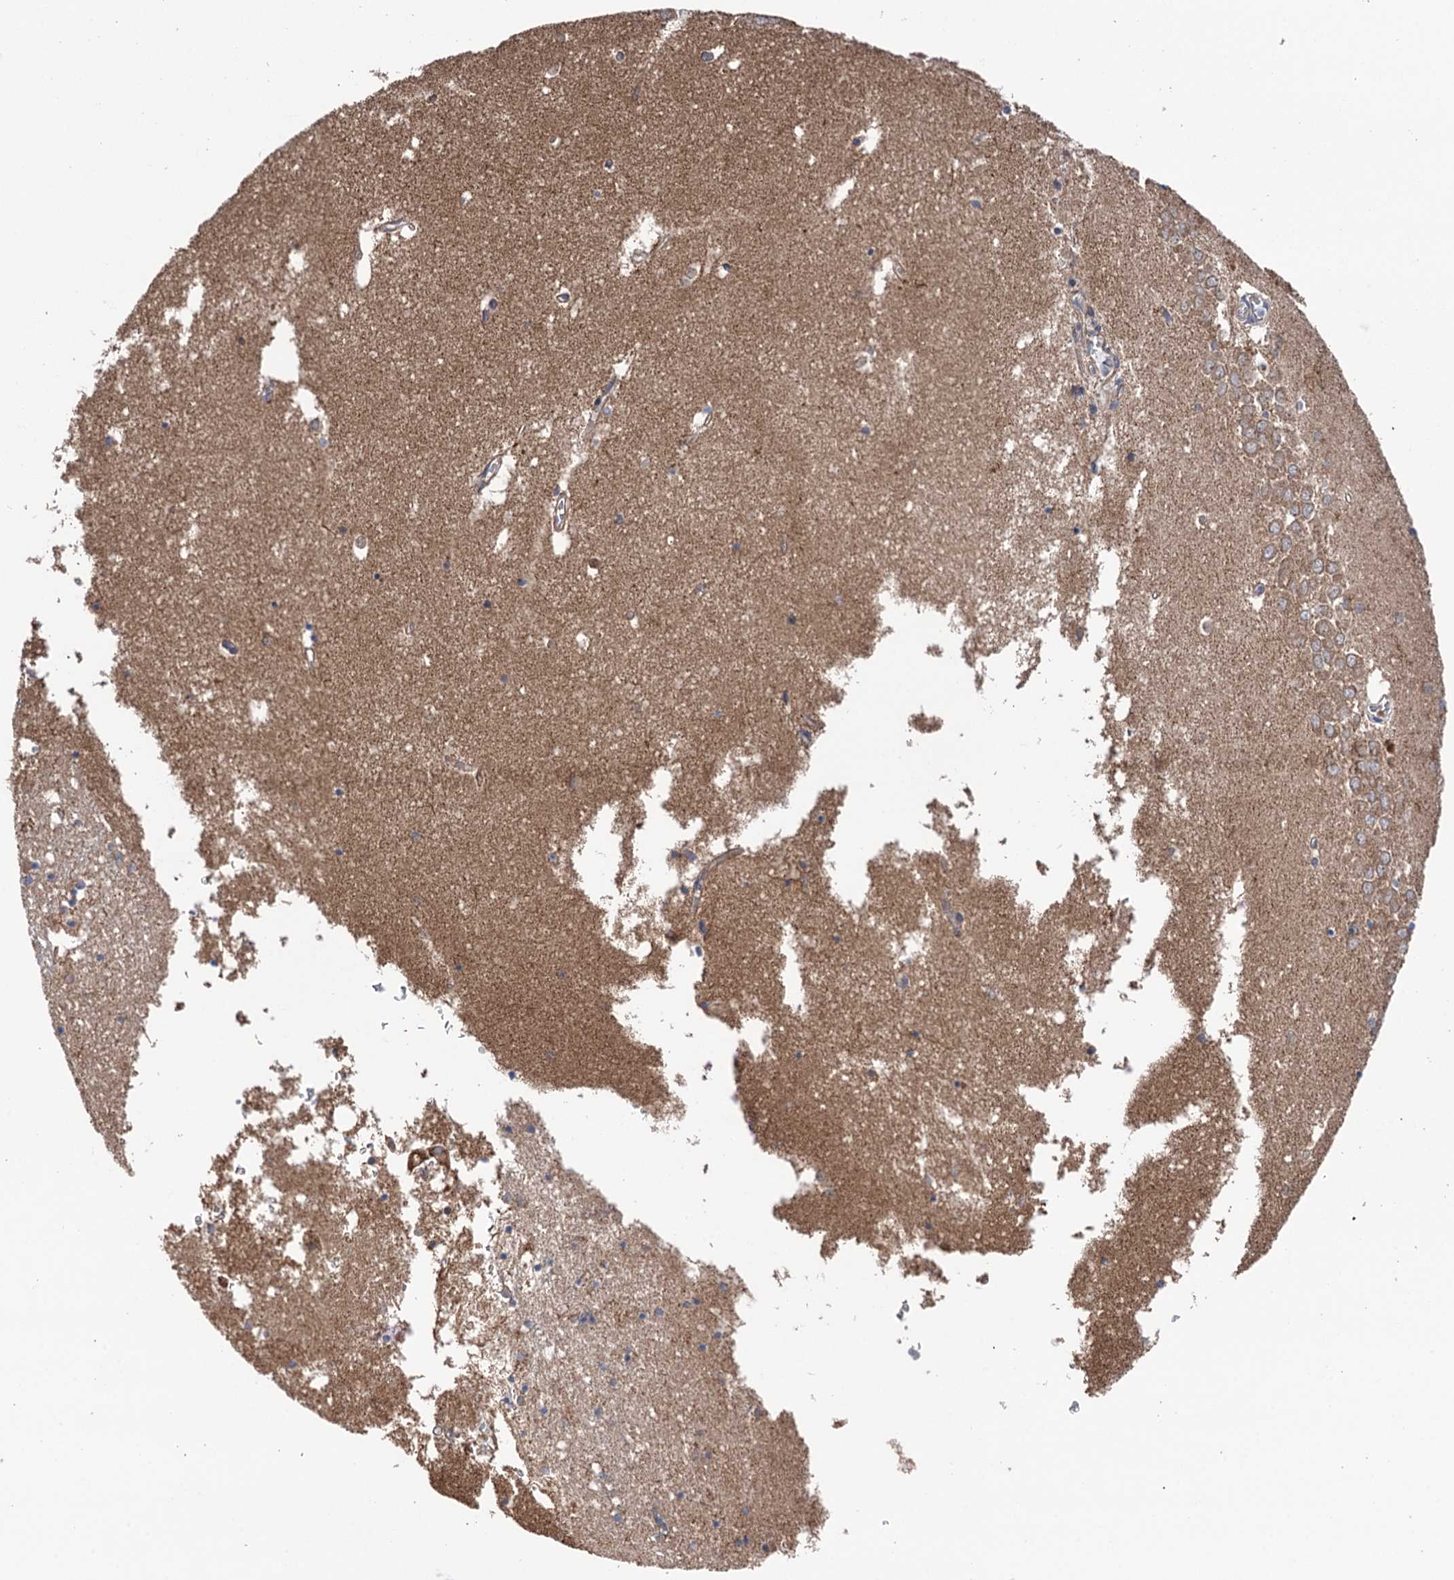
{"staining": {"intensity": "weak", "quantity": "25%-75%", "location": "cytoplasmic/membranous"}, "tissue": "hippocampus", "cell_type": "Glial cells", "image_type": "normal", "snomed": [{"axis": "morphology", "description": "Normal tissue, NOS"}, {"axis": "topography", "description": "Hippocampus"}], "caption": "Protein staining shows weak cytoplasmic/membranous positivity in approximately 25%-75% of glial cells in normal hippocampus. (DAB (3,3'-diaminobenzidine) = brown stain, brightfield microscopy at high magnification).", "gene": "SUCLA2", "patient": {"sex": "male", "age": 70}}